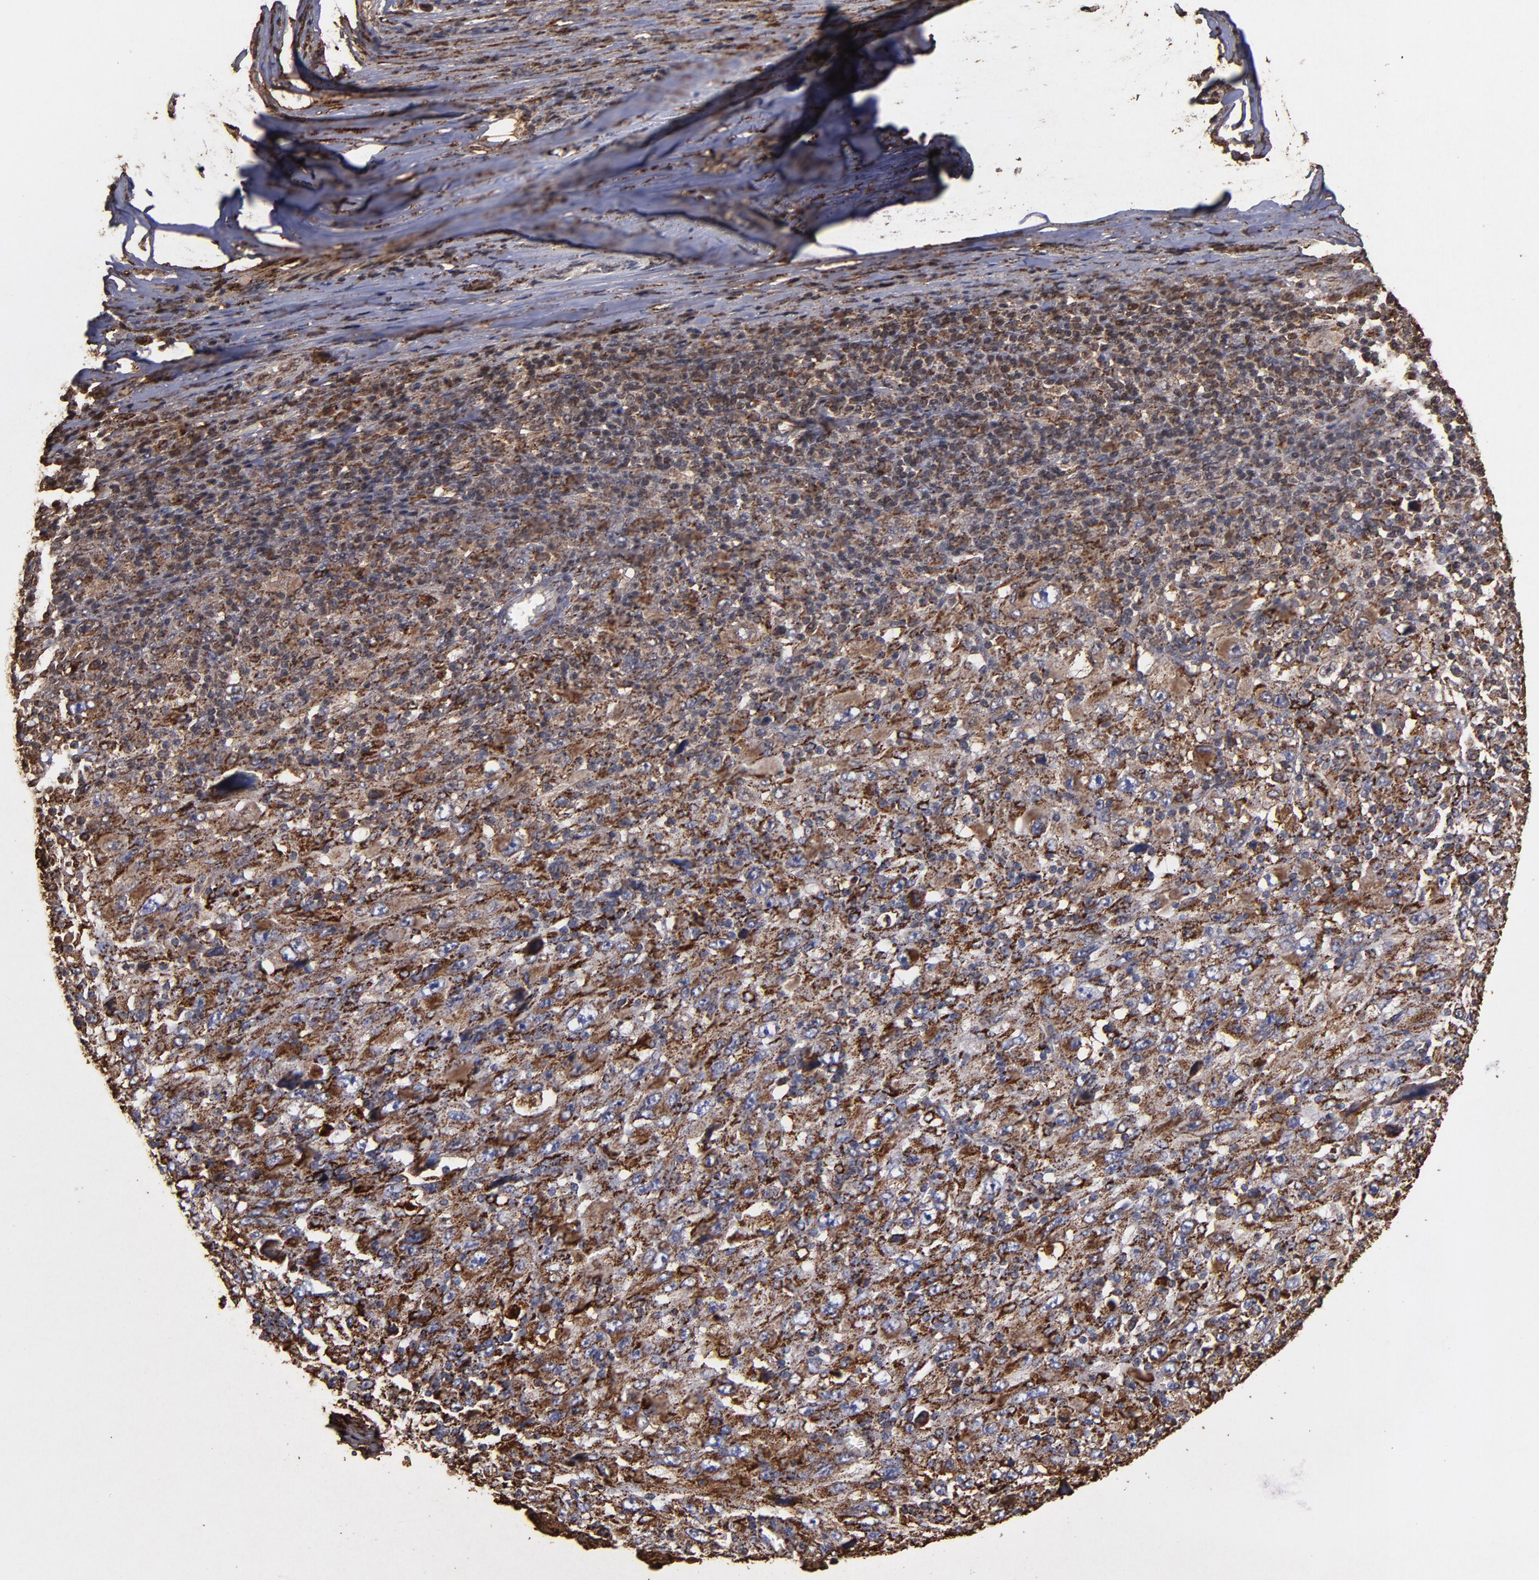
{"staining": {"intensity": "strong", "quantity": ">75%", "location": "cytoplasmic/membranous"}, "tissue": "melanoma", "cell_type": "Tumor cells", "image_type": "cancer", "snomed": [{"axis": "morphology", "description": "Malignant melanoma, Metastatic site"}, {"axis": "topography", "description": "Skin"}], "caption": "Malignant melanoma (metastatic site) stained for a protein shows strong cytoplasmic/membranous positivity in tumor cells. (DAB (3,3'-diaminobenzidine) IHC with brightfield microscopy, high magnification).", "gene": "SOD2", "patient": {"sex": "female", "age": 56}}